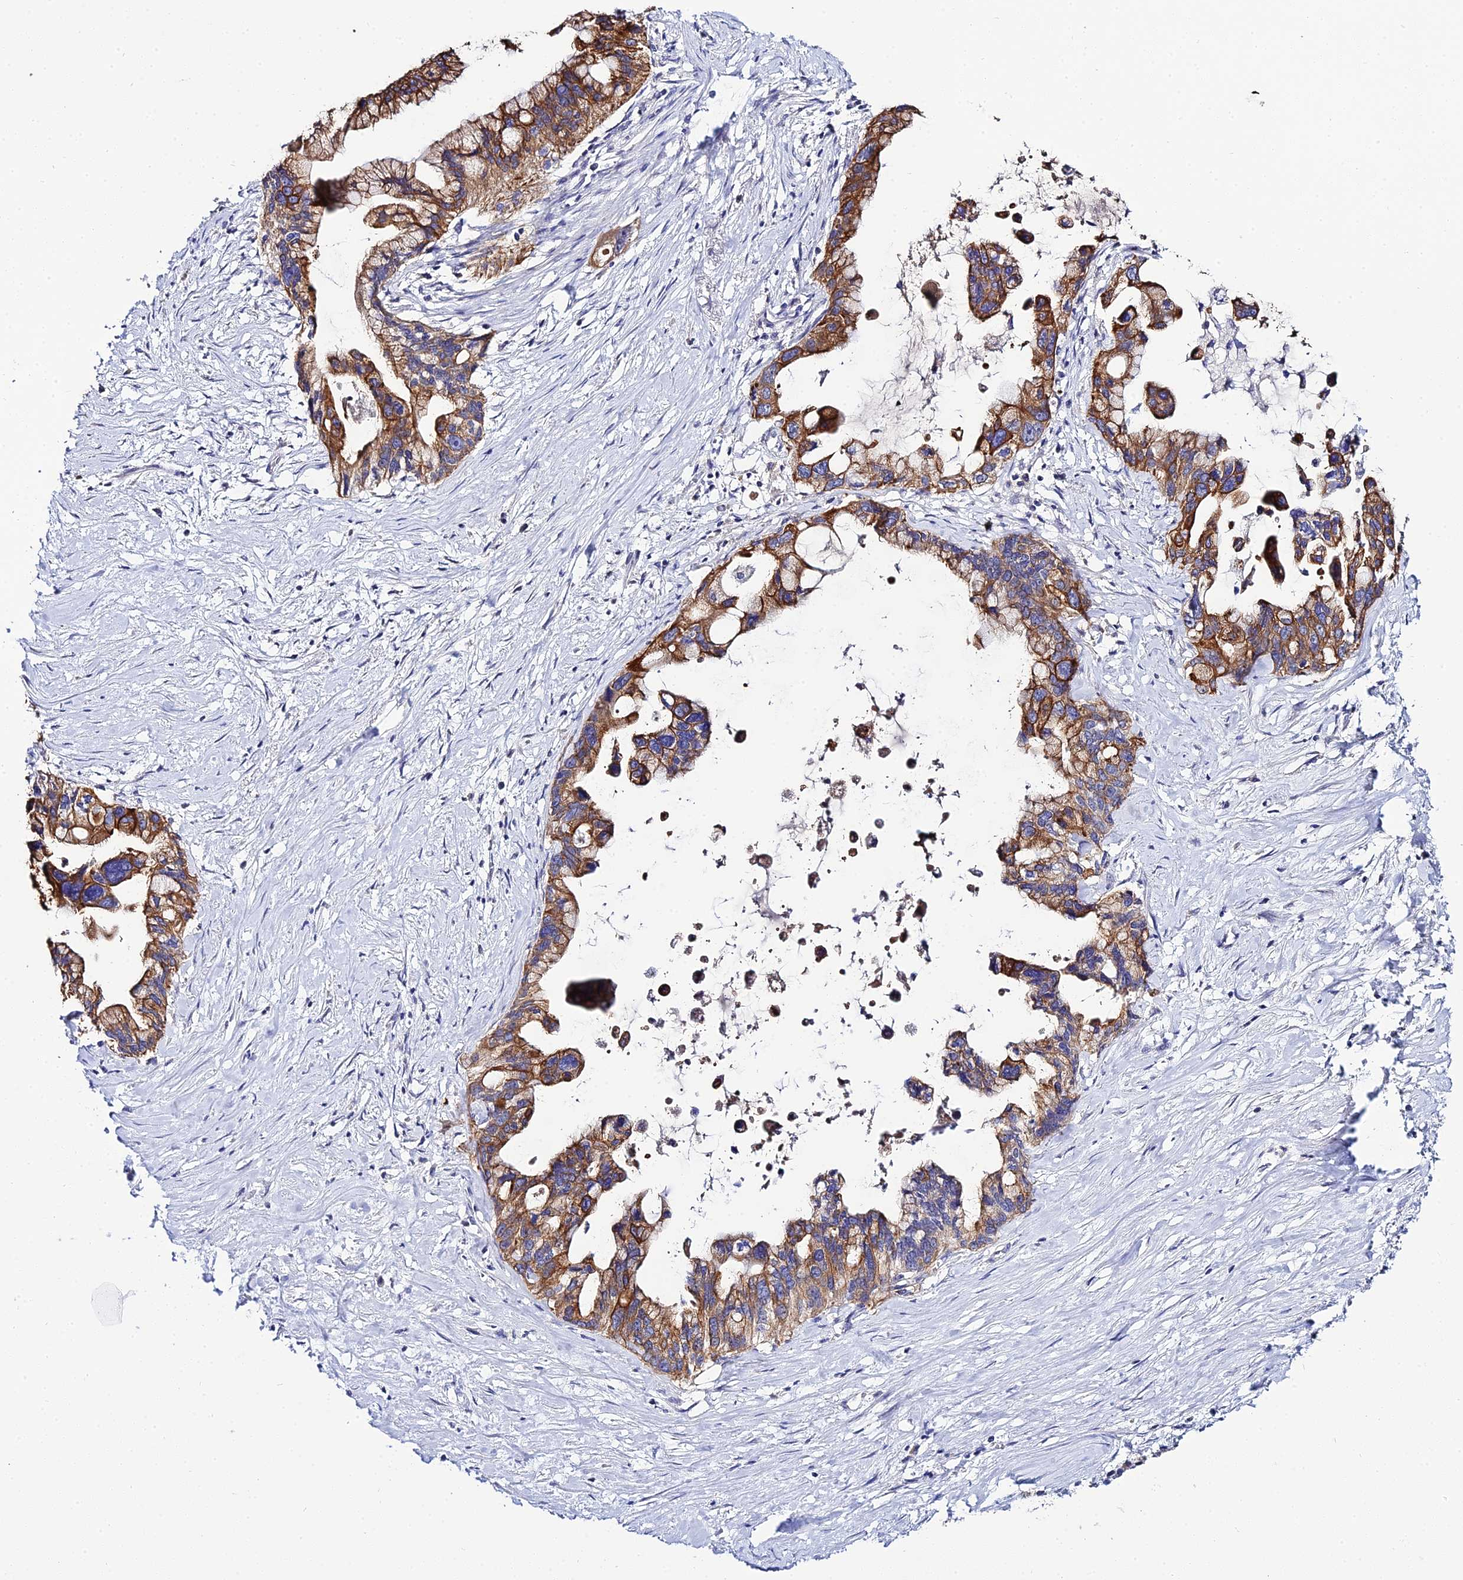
{"staining": {"intensity": "moderate", "quantity": ">75%", "location": "cytoplasmic/membranous"}, "tissue": "pancreatic cancer", "cell_type": "Tumor cells", "image_type": "cancer", "snomed": [{"axis": "morphology", "description": "Adenocarcinoma, NOS"}, {"axis": "topography", "description": "Pancreas"}], "caption": "Protein analysis of pancreatic cancer (adenocarcinoma) tissue exhibits moderate cytoplasmic/membranous expression in approximately >75% of tumor cells.", "gene": "ZXDA", "patient": {"sex": "female", "age": 83}}